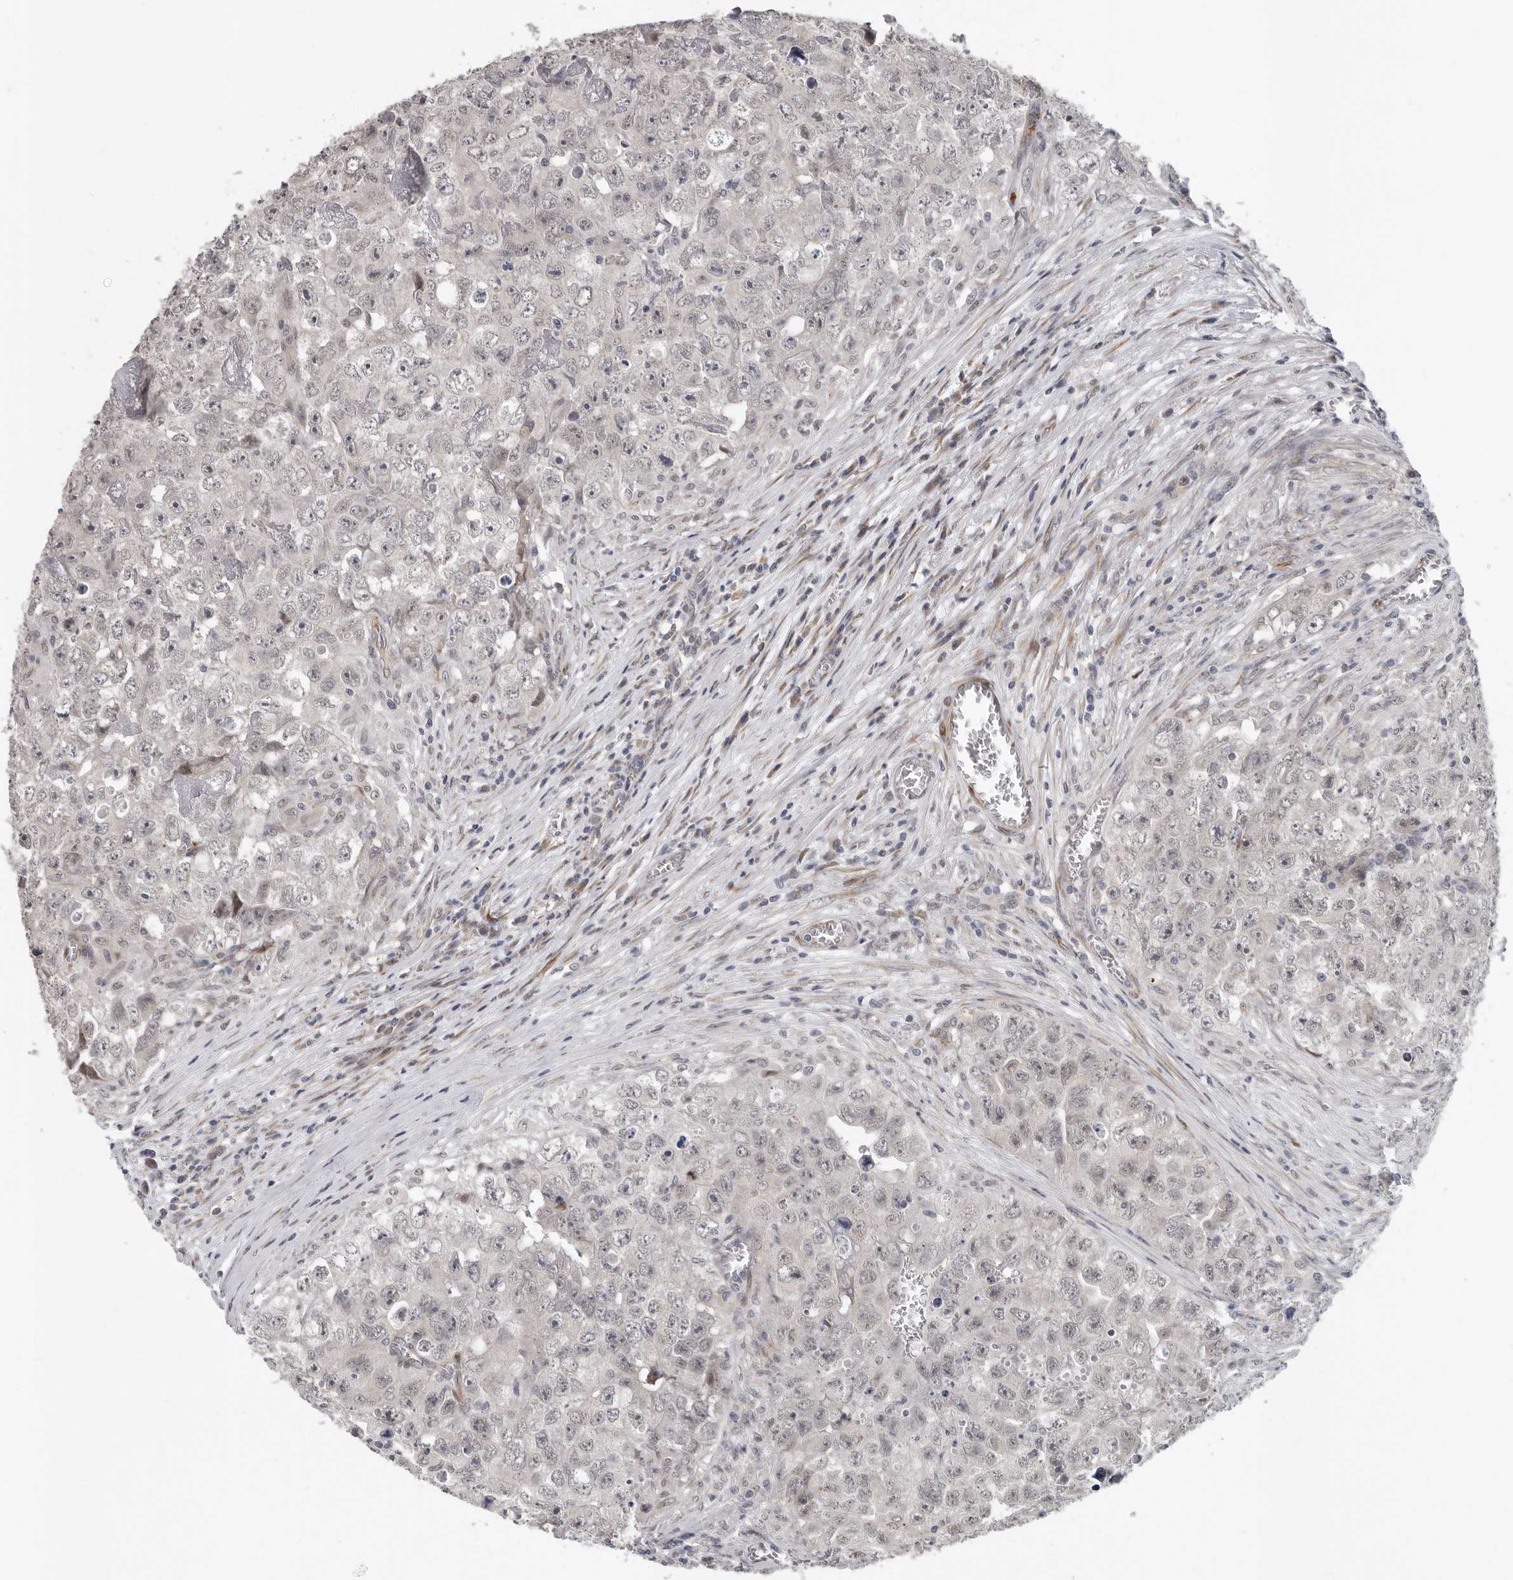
{"staining": {"intensity": "weak", "quantity": "<25%", "location": "cytoplasmic/membranous"}, "tissue": "testis cancer", "cell_type": "Tumor cells", "image_type": "cancer", "snomed": [{"axis": "morphology", "description": "Seminoma, NOS"}, {"axis": "morphology", "description": "Carcinoma, Embryonal, NOS"}, {"axis": "topography", "description": "Testis"}], "caption": "Photomicrograph shows no significant protein expression in tumor cells of embryonal carcinoma (testis).", "gene": "RALGPS2", "patient": {"sex": "male", "age": 43}}